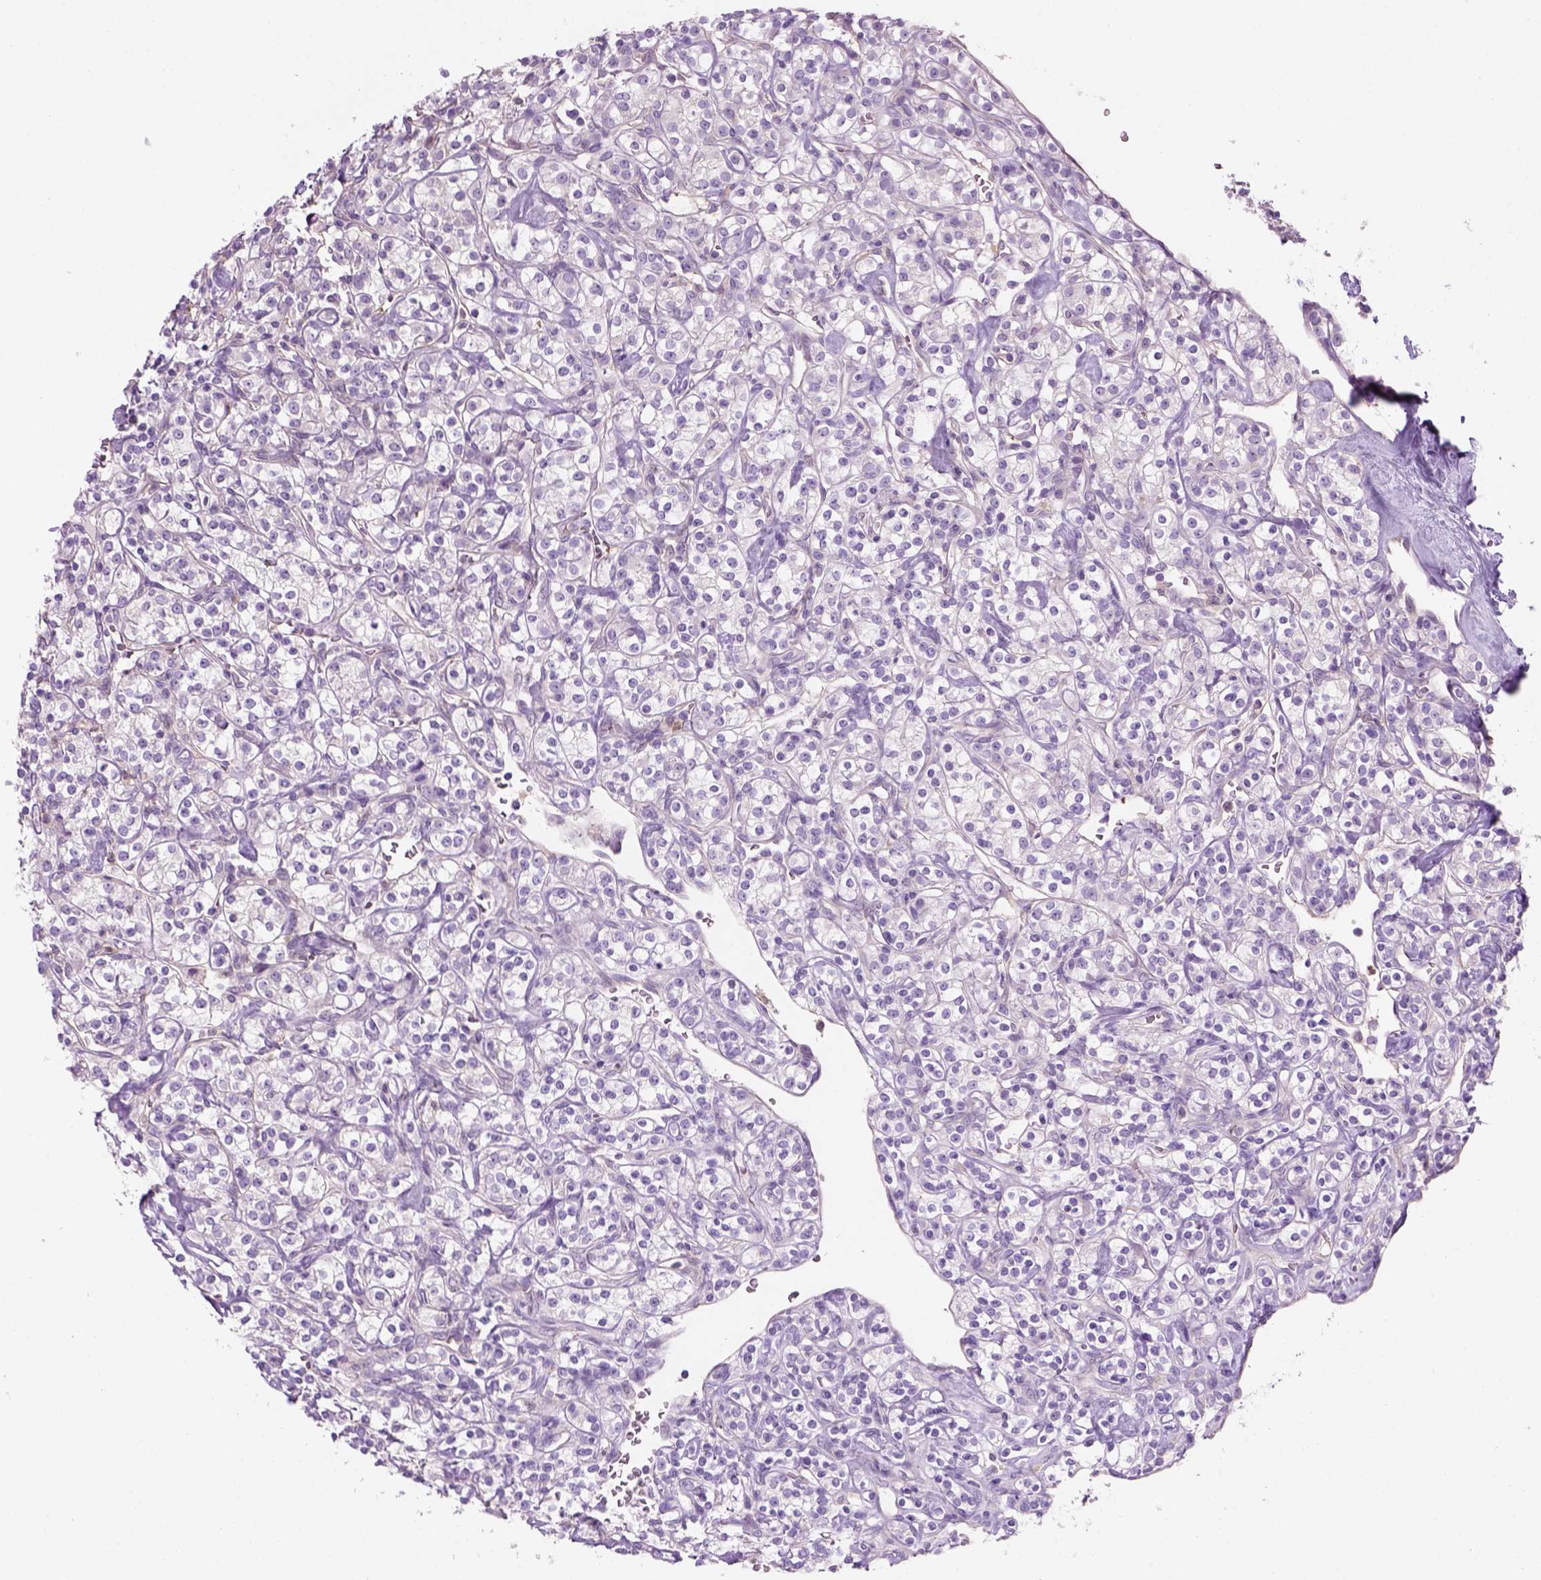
{"staining": {"intensity": "negative", "quantity": "none", "location": "none"}, "tissue": "renal cancer", "cell_type": "Tumor cells", "image_type": "cancer", "snomed": [{"axis": "morphology", "description": "Adenocarcinoma, NOS"}, {"axis": "topography", "description": "Kidney"}], "caption": "An image of human renal cancer (adenocarcinoma) is negative for staining in tumor cells.", "gene": "CD84", "patient": {"sex": "male", "age": 77}}